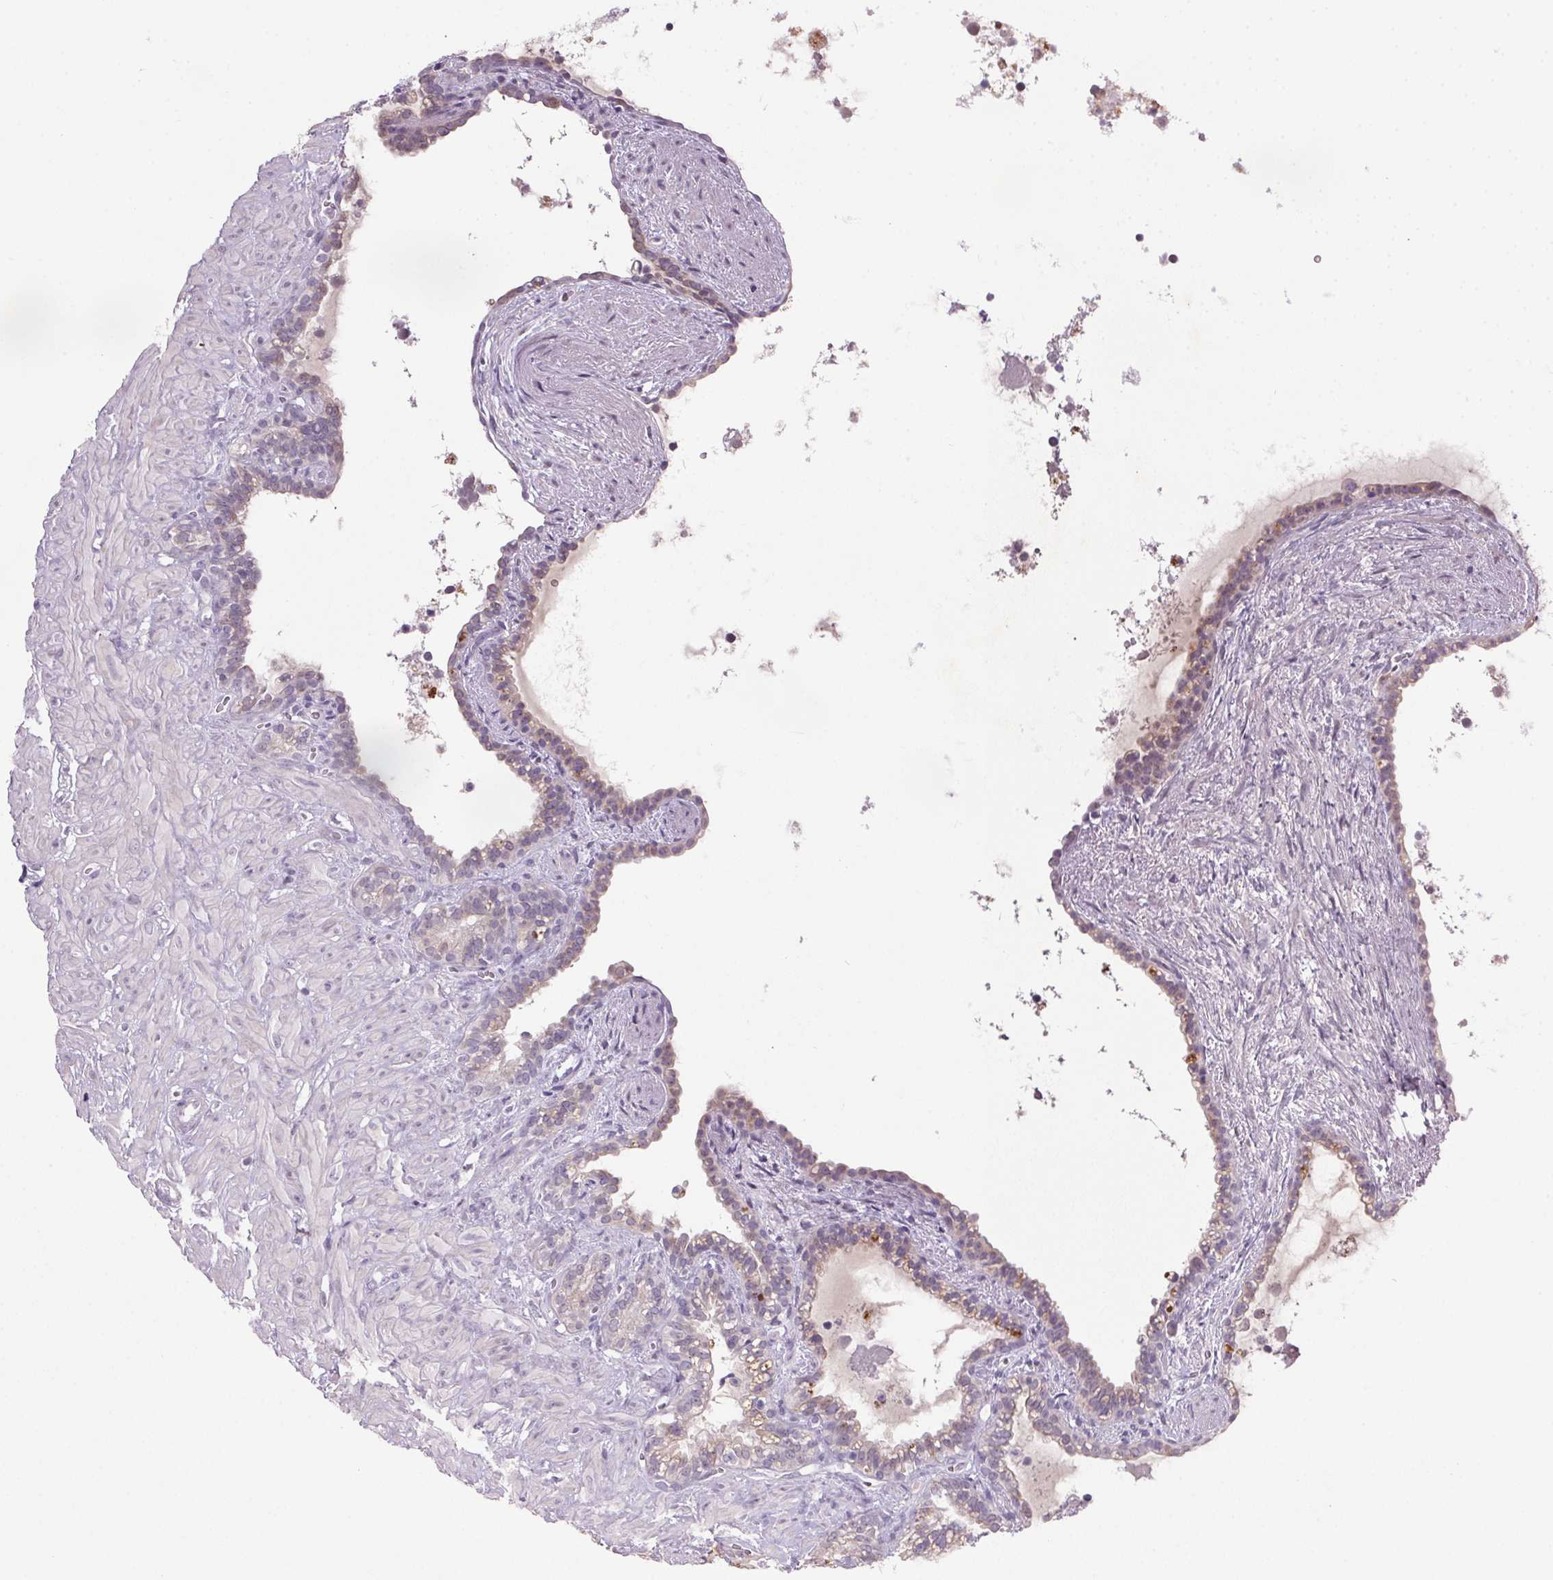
{"staining": {"intensity": "weak", "quantity": "<25%", "location": "cytoplasmic/membranous"}, "tissue": "seminal vesicle", "cell_type": "Glandular cells", "image_type": "normal", "snomed": [{"axis": "morphology", "description": "Normal tissue, NOS"}, {"axis": "topography", "description": "Seminal veicle"}], "caption": "An IHC photomicrograph of normal seminal vesicle is shown. There is no staining in glandular cells of seminal vesicle.", "gene": "TRDN", "patient": {"sex": "male", "age": 76}}